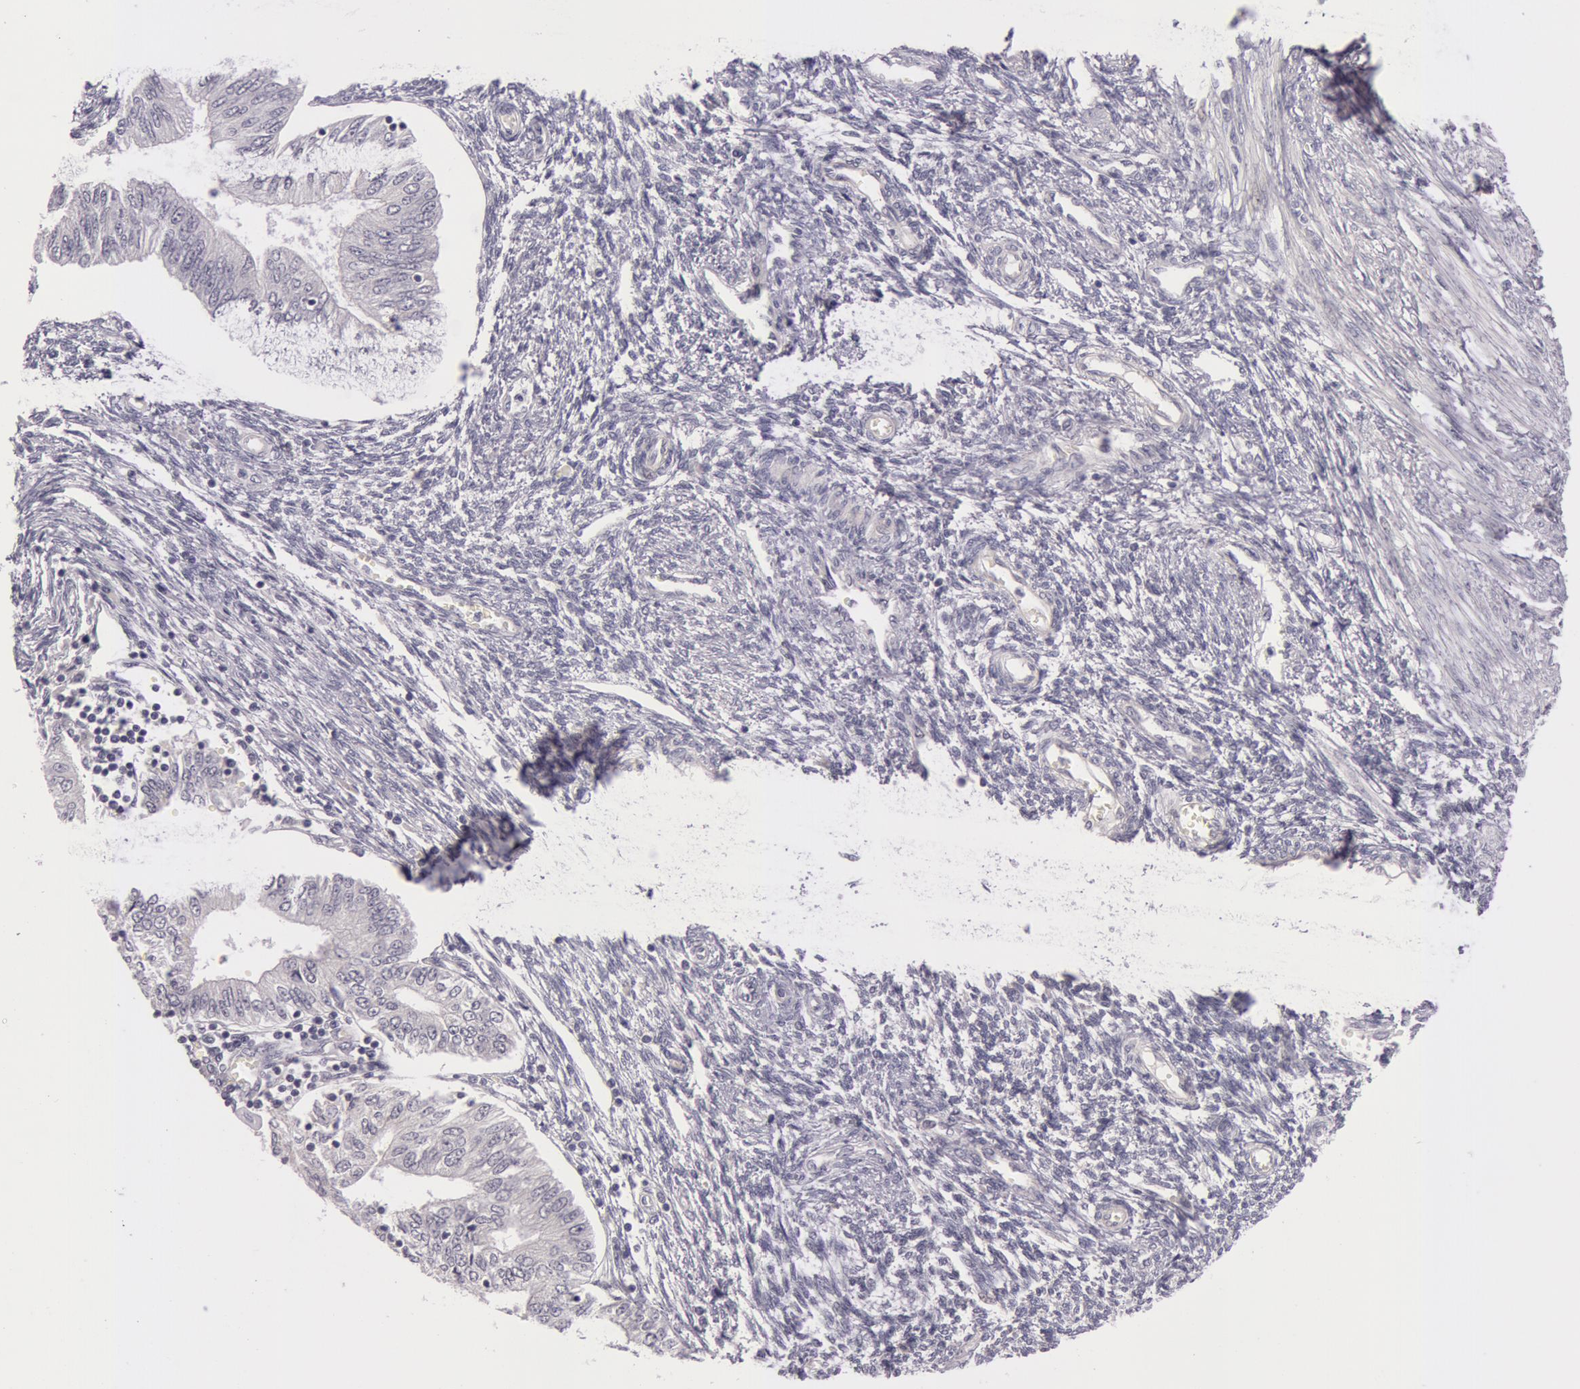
{"staining": {"intensity": "negative", "quantity": "none", "location": "none"}, "tissue": "endometrial cancer", "cell_type": "Tumor cells", "image_type": "cancer", "snomed": [{"axis": "morphology", "description": "Adenocarcinoma, NOS"}, {"axis": "topography", "description": "Endometrium"}], "caption": "This is a photomicrograph of immunohistochemistry (IHC) staining of adenocarcinoma (endometrial), which shows no expression in tumor cells. The staining was performed using DAB (3,3'-diaminobenzidine) to visualize the protein expression in brown, while the nuclei were stained in blue with hematoxylin (Magnification: 20x).", "gene": "RBMY1F", "patient": {"sex": "female", "age": 51}}